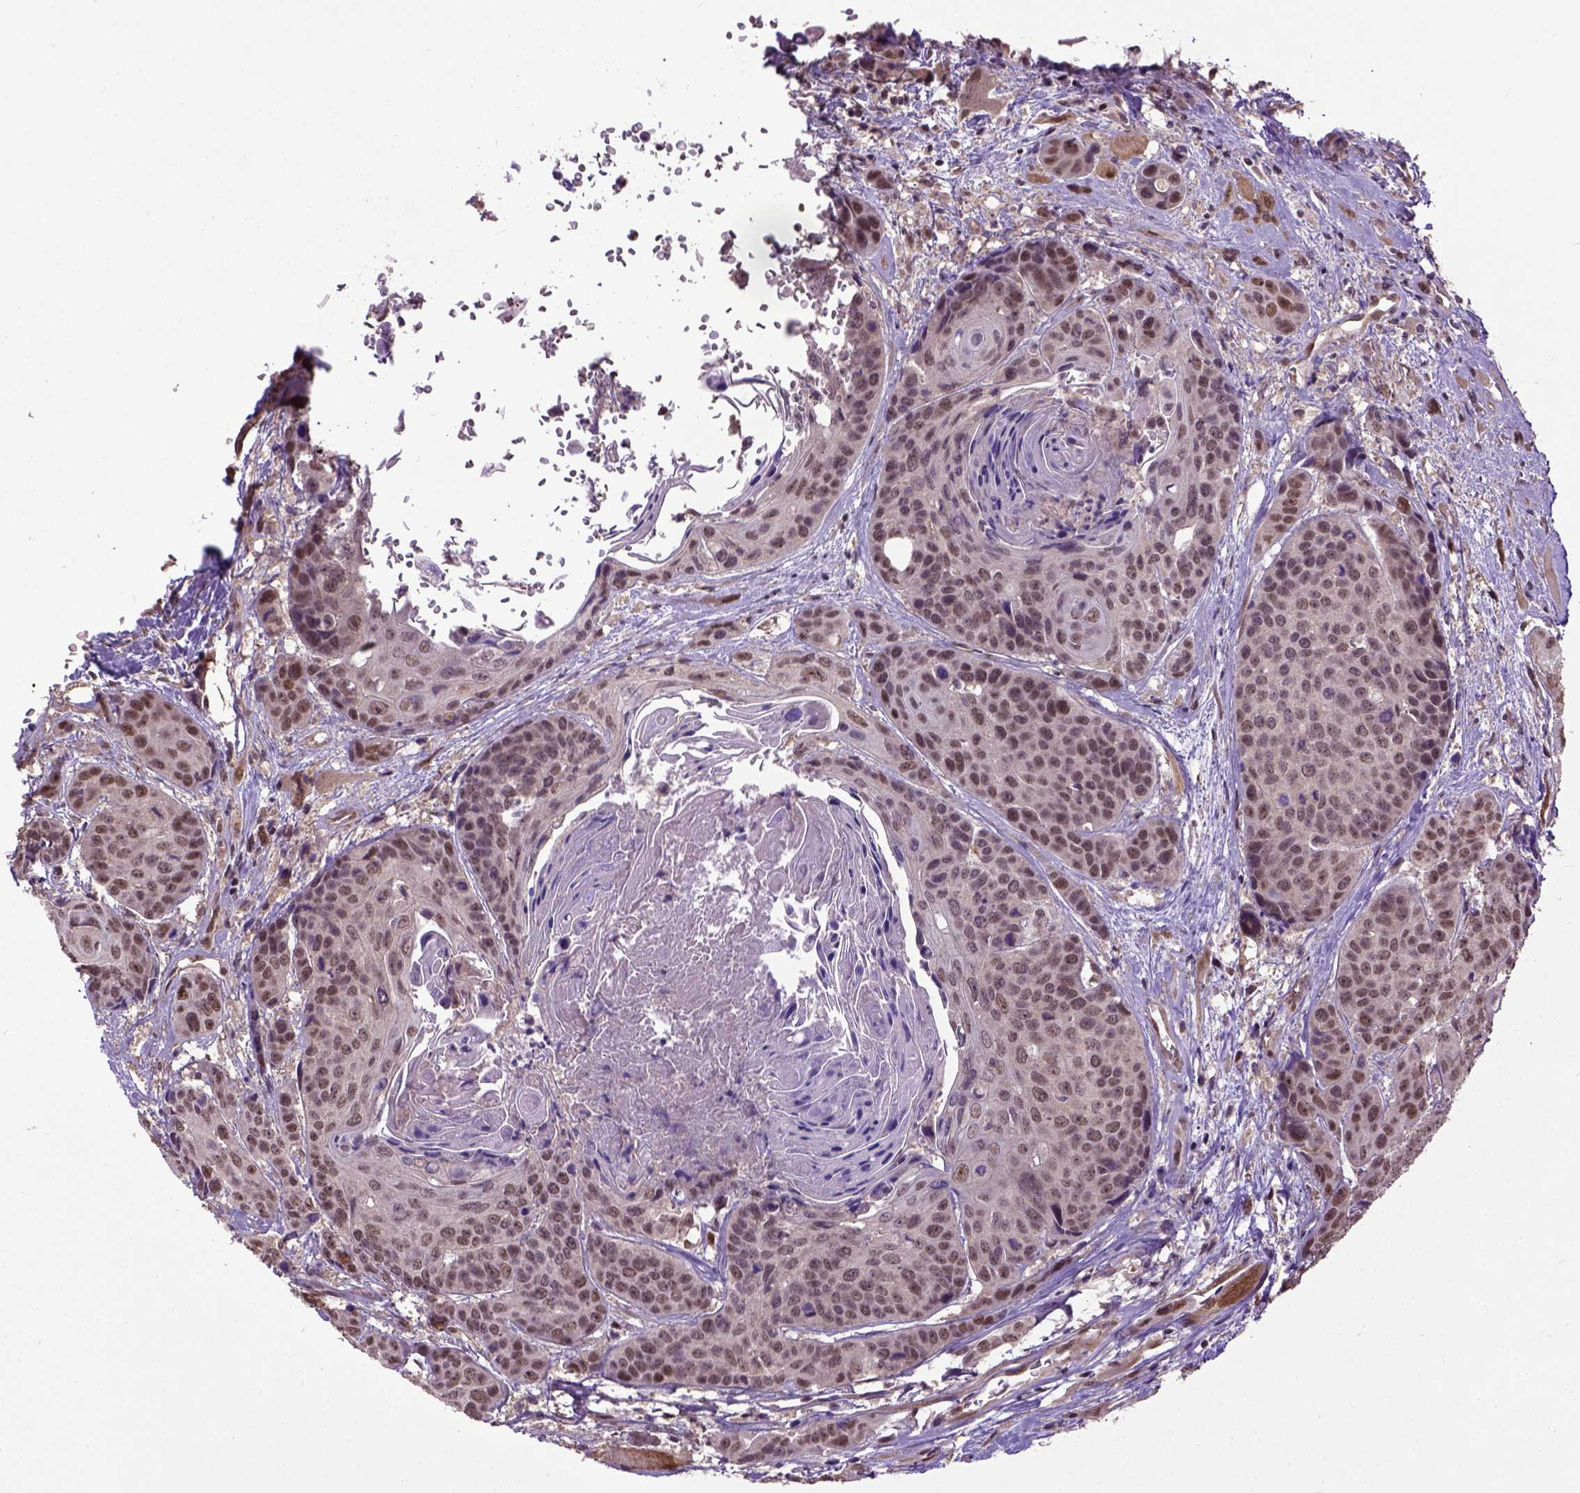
{"staining": {"intensity": "weak", "quantity": ">75%", "location": "nuclear"}, "tissue": "head and neck cancer", "cell_type": "Tumor cells", "image_type": "cancer", "snomed": [{"axis": "morphology", "description": "Squamous cell carcinoma, NOS"}, {"axis": "topography", "description": "Oral tissue"}, {"axis": "topography", "description": "Head-Neck"}], "caption": "This photomicrograph reveals head and neck squamous cell carcinoma stained with IHC to label a protein in brown. The nuclear of tumor cells show weak positivity for the protein. Nuclei are counter-stained blue.", "gene": "UBA3", "patient": {"sex": "male", "age": 56}}